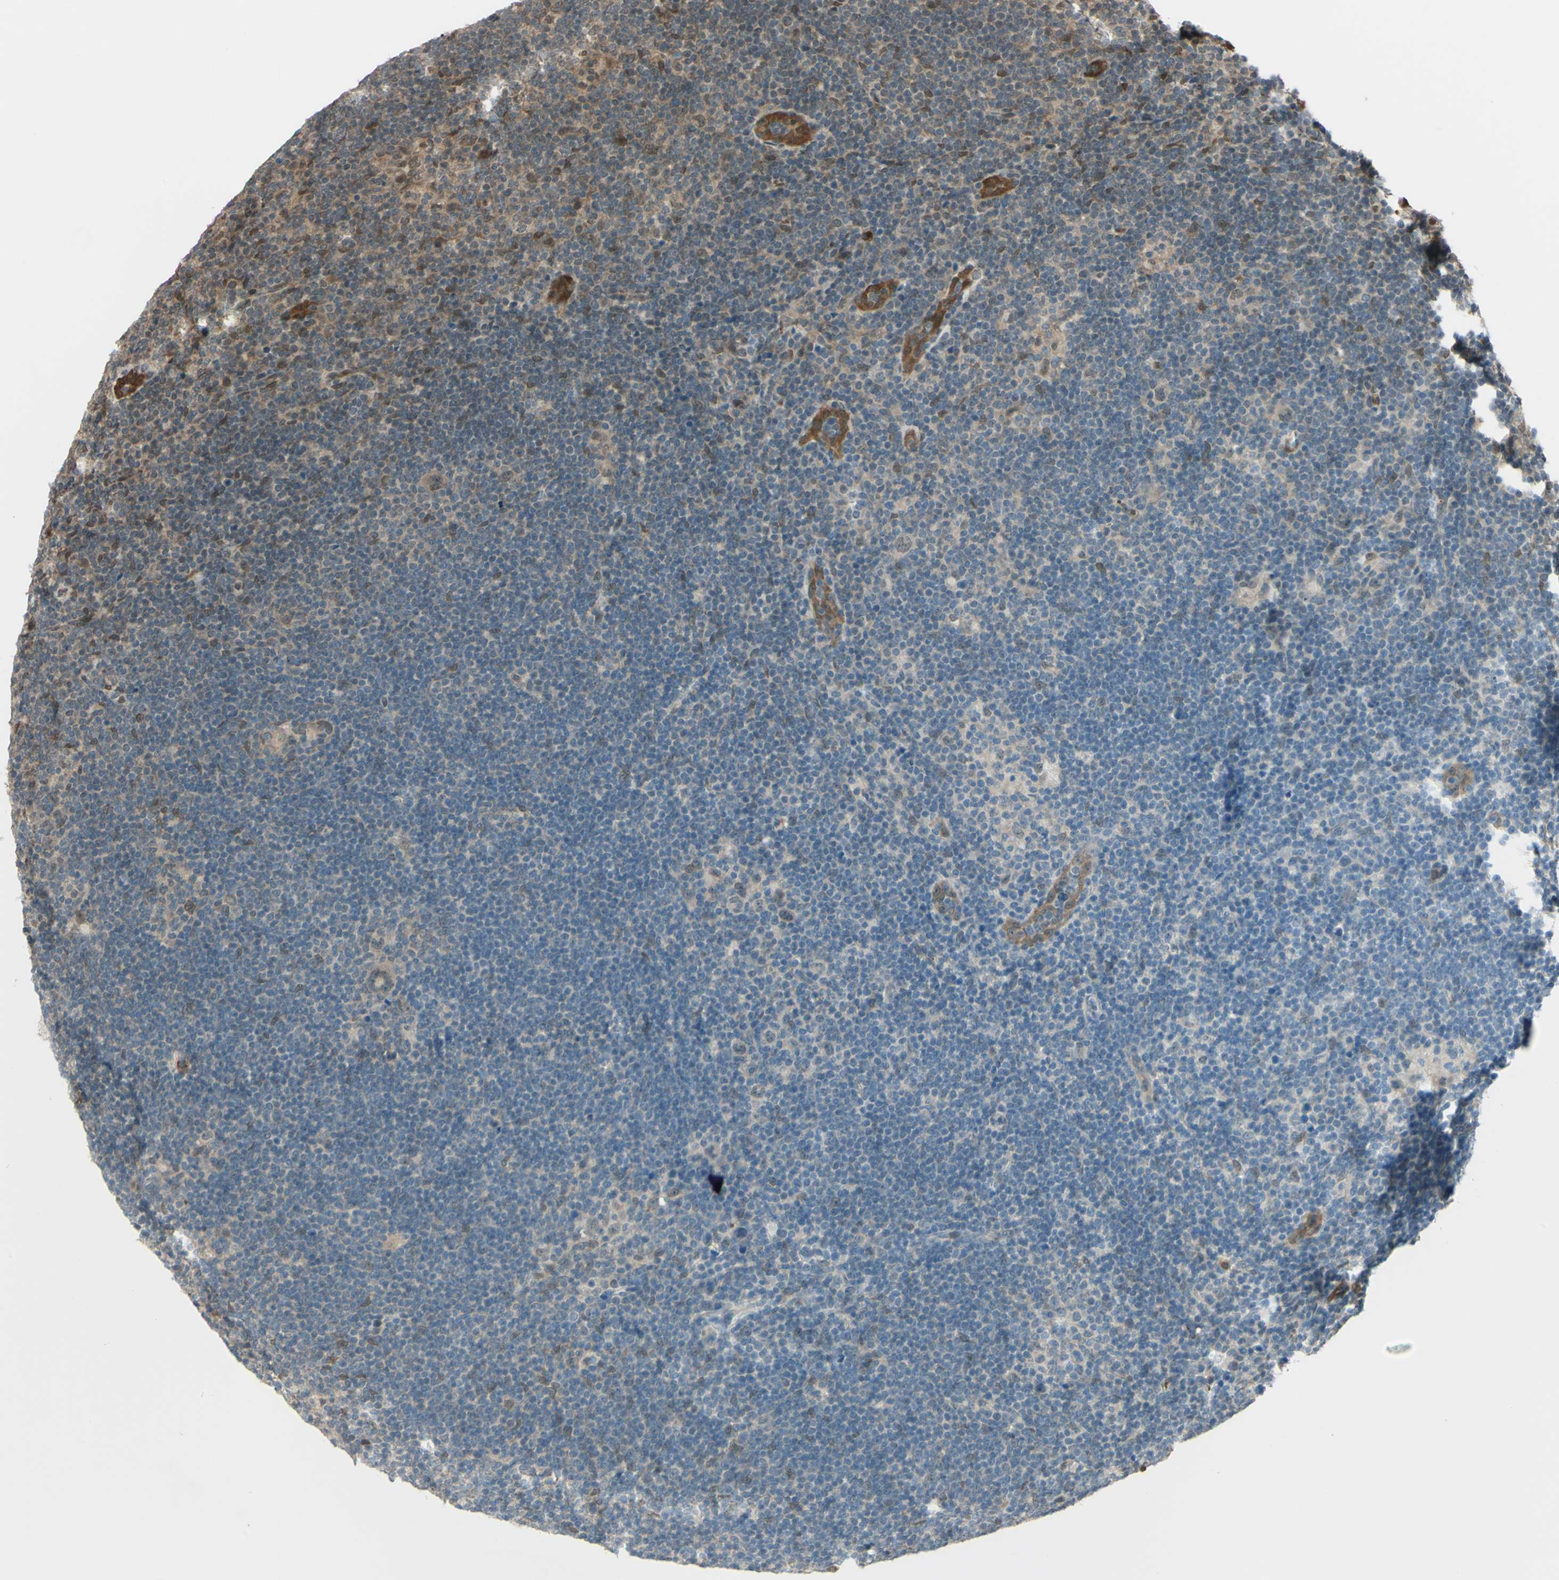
{"staining": {"intensity": "weak", "quantity": ">75%", "location": "cytoplasmic/membranous"}, "tissue": "lymphoma", "cell_type": "Tumor cells", "image_type": "cancer", "snomed": [{"axis": "morphology", "description": "Hodgkin's disease, NOS"}, {"axis": "topography", "description": "Lymph node"}], "caption": "This image shows immunohistochemistry staining of human lymphoma, with low weak cytoplasmic/membranous expression in about >75% of tumor cells.", "gene": "MLF2", "patient": {"sex": "female", "age": 57}}